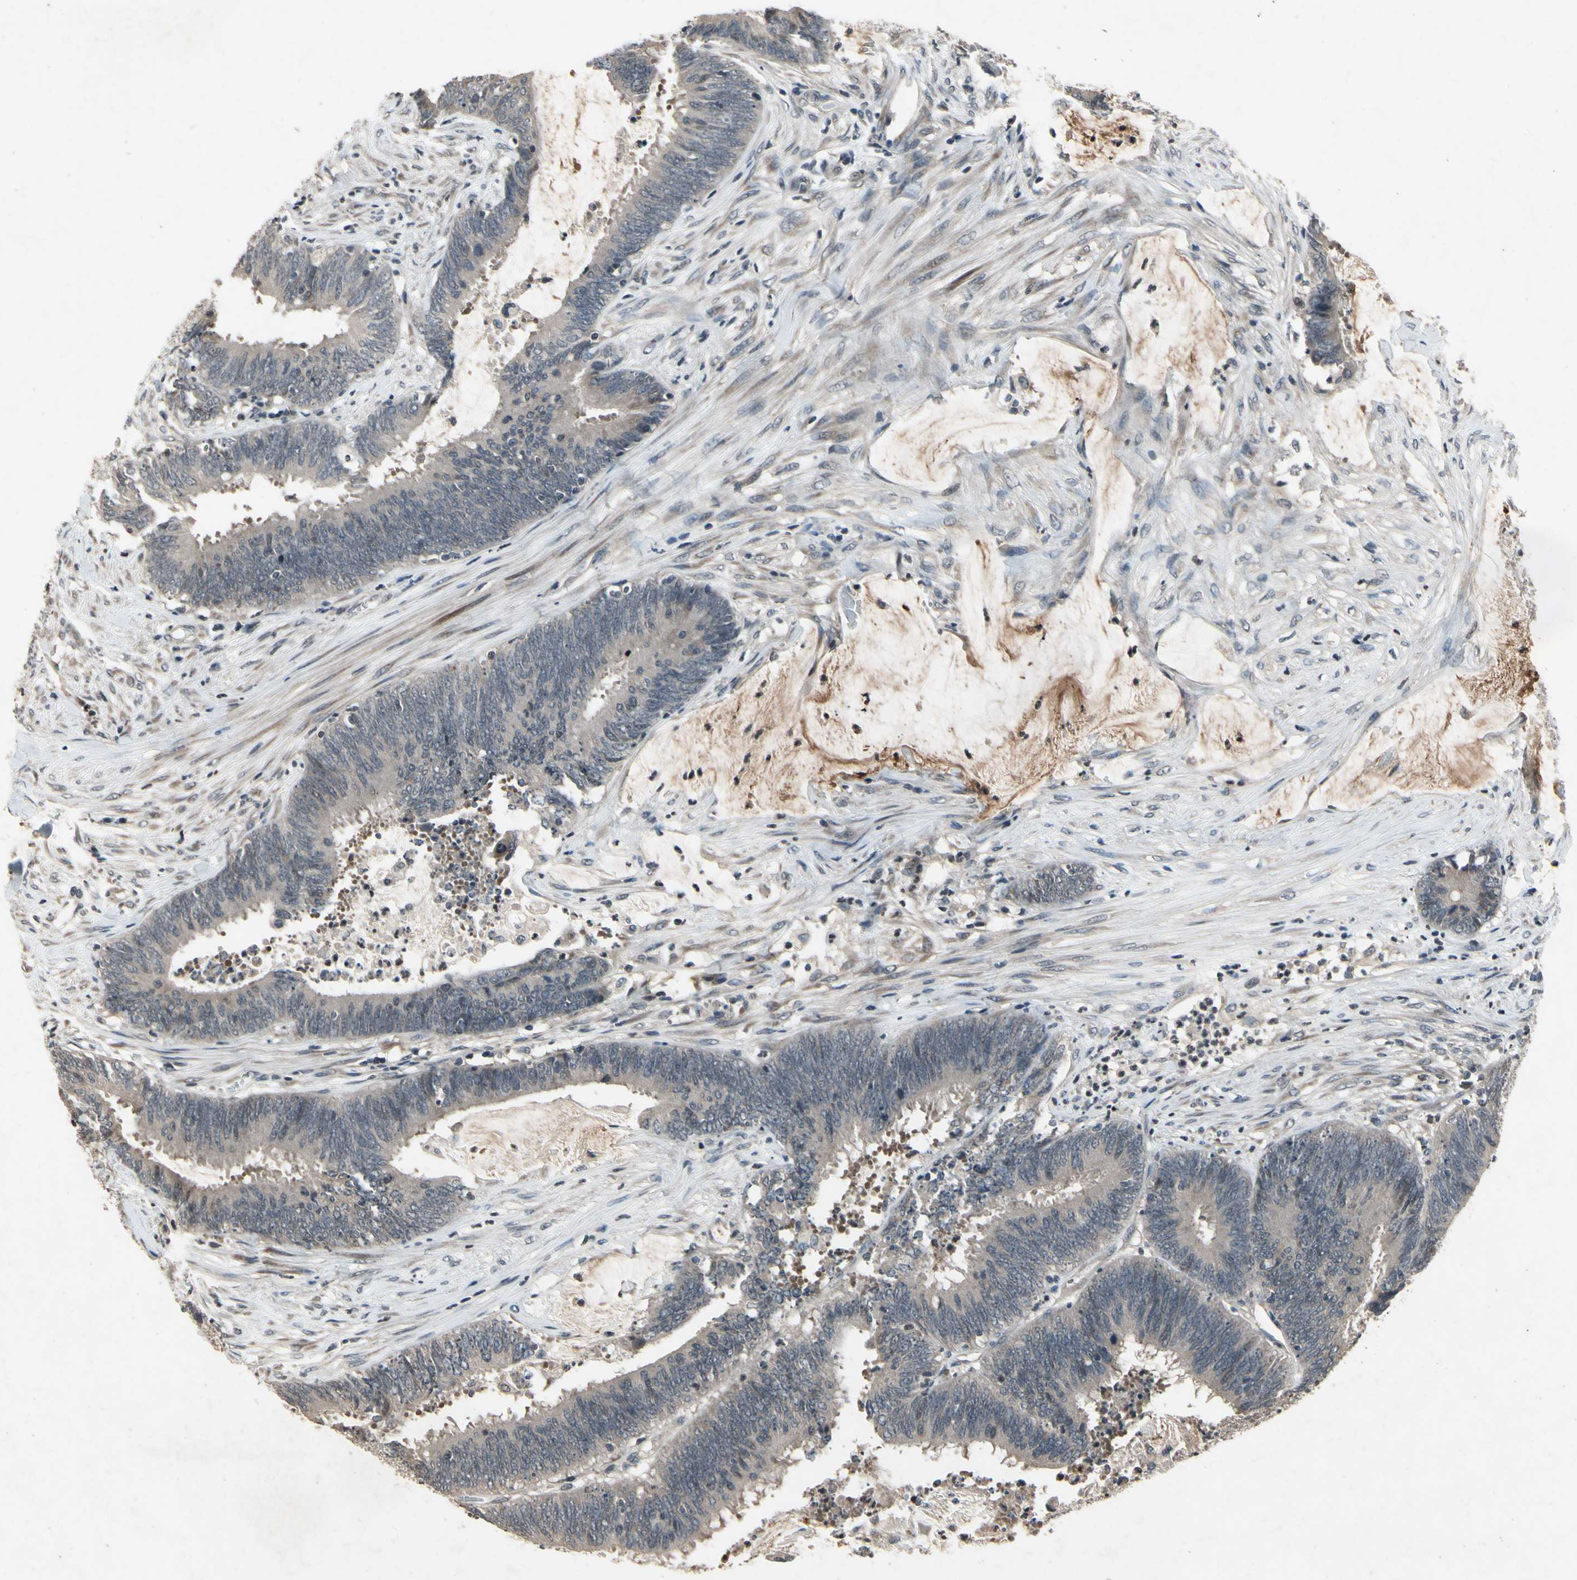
{"staining": {"intensity": "weak", "quantity": "25%-75%", "location": "cytoplasmic/membranous"}, "tissue": "colorectal cancer", "cell_type": "Tumor cells", "image_type": "cancer", "snomed": [{"axis": "morphology", "description": "Adenocarcinoma, NOS"}, {"axis": "topography", "description": "Rectum"}], "caption": "Immunohistochemical staining of human colorectal cancer demonstrates weak cytoplasmic/membranous protein positivity in about 25%-75% of tumor cells. The protein of interest is shown in brown color, while the nuclei are stained blue.", "gene": "DPY19L3", "patient": {"sex": "female", "age": 66}}